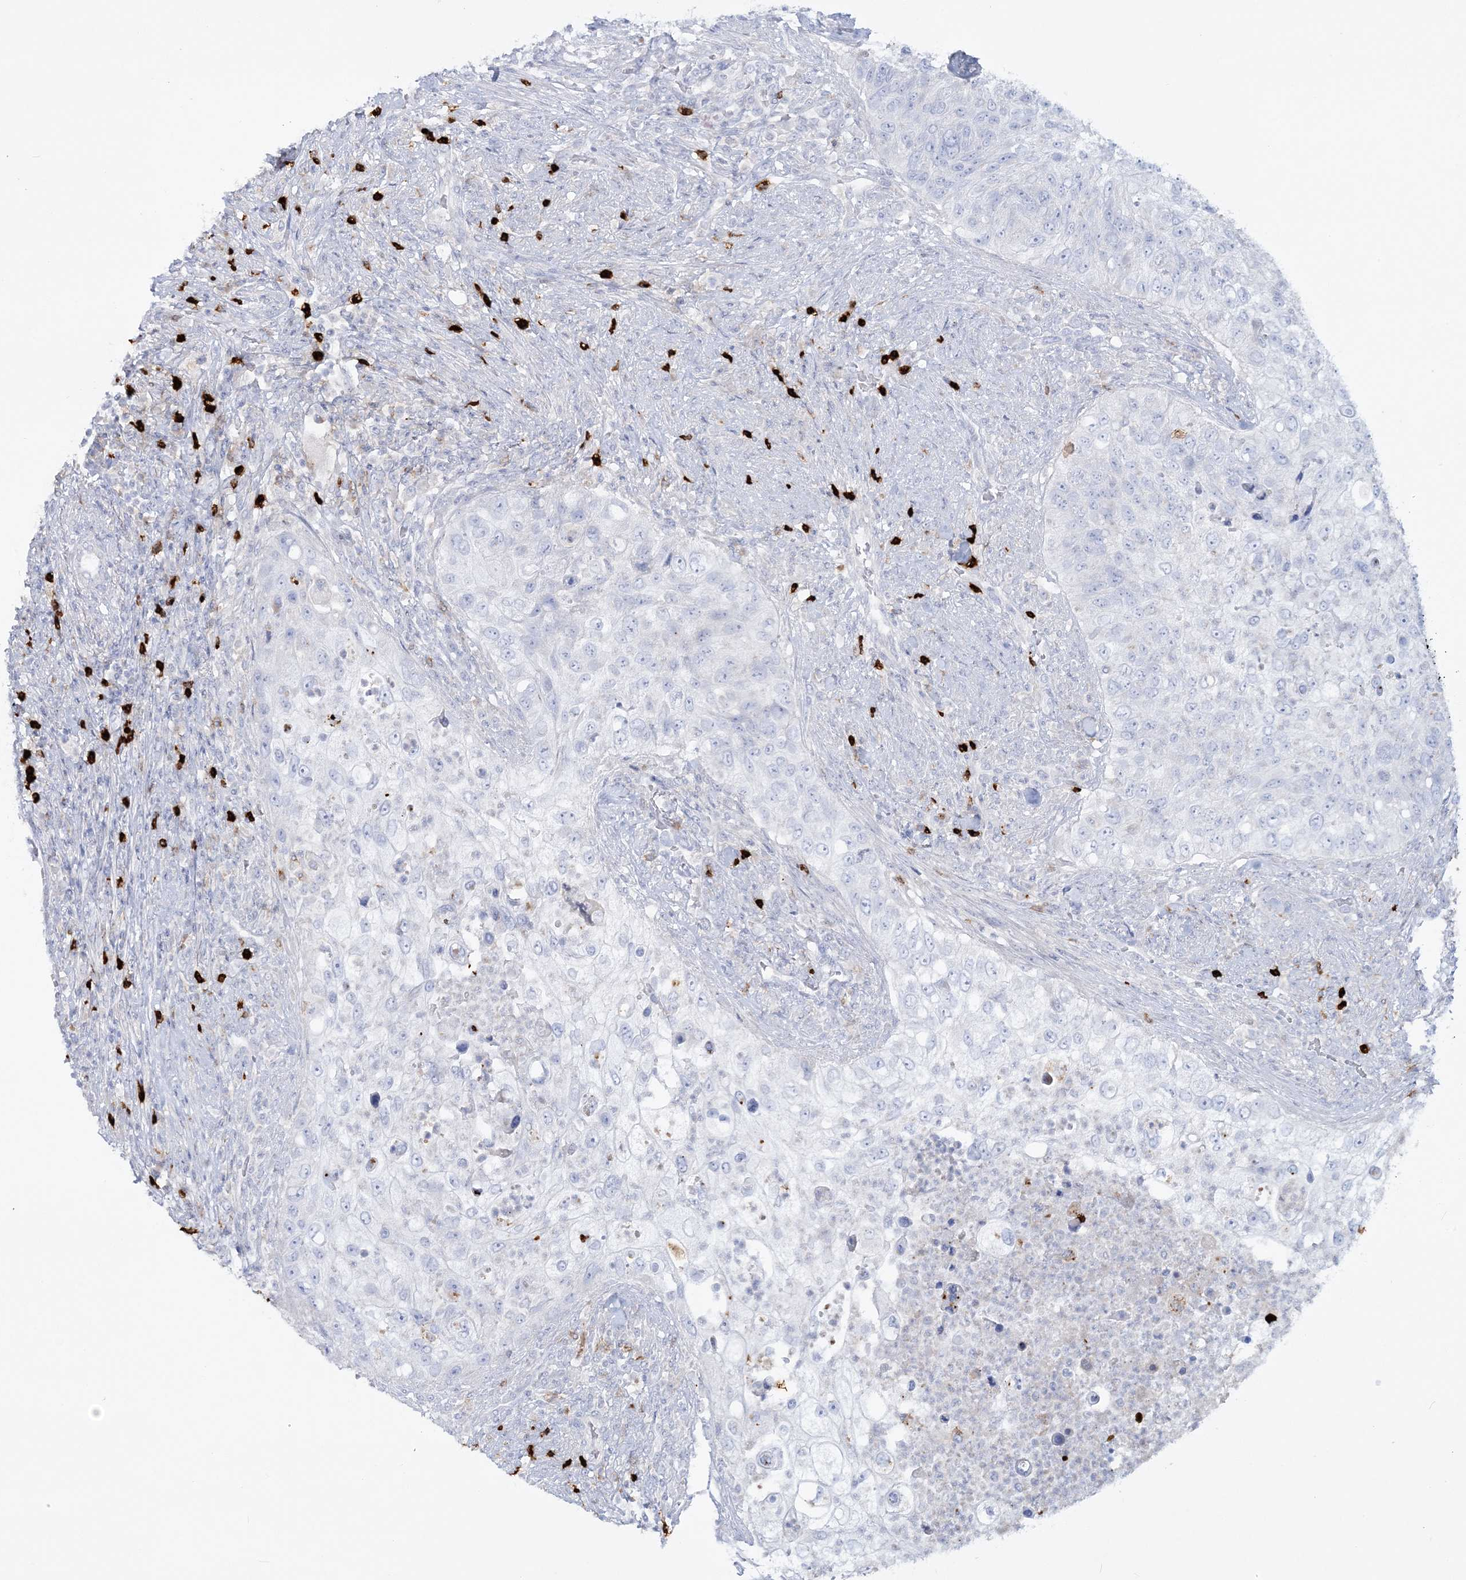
{"staining": {"intensity": "negative", "quantity": "none", "location": "none"}, "tissue": "urothelial cancer", "cell_type": "Tumor cells", "image_type": "cancer", "snomed": [{"axis": "morphology", "description": "Urothelial carcinoma, High grade"}, {"axis": "topography", "description": "Urinary bladder"}], "caption": "A high-resolution image shows immunohistochemistry (IHC) staining of urothelial carcinoma (high-grade), which shows no significant positivity in tumor cells.", "gene": "WDSUB1", "patient": {"sex": "female", "age": 60}}